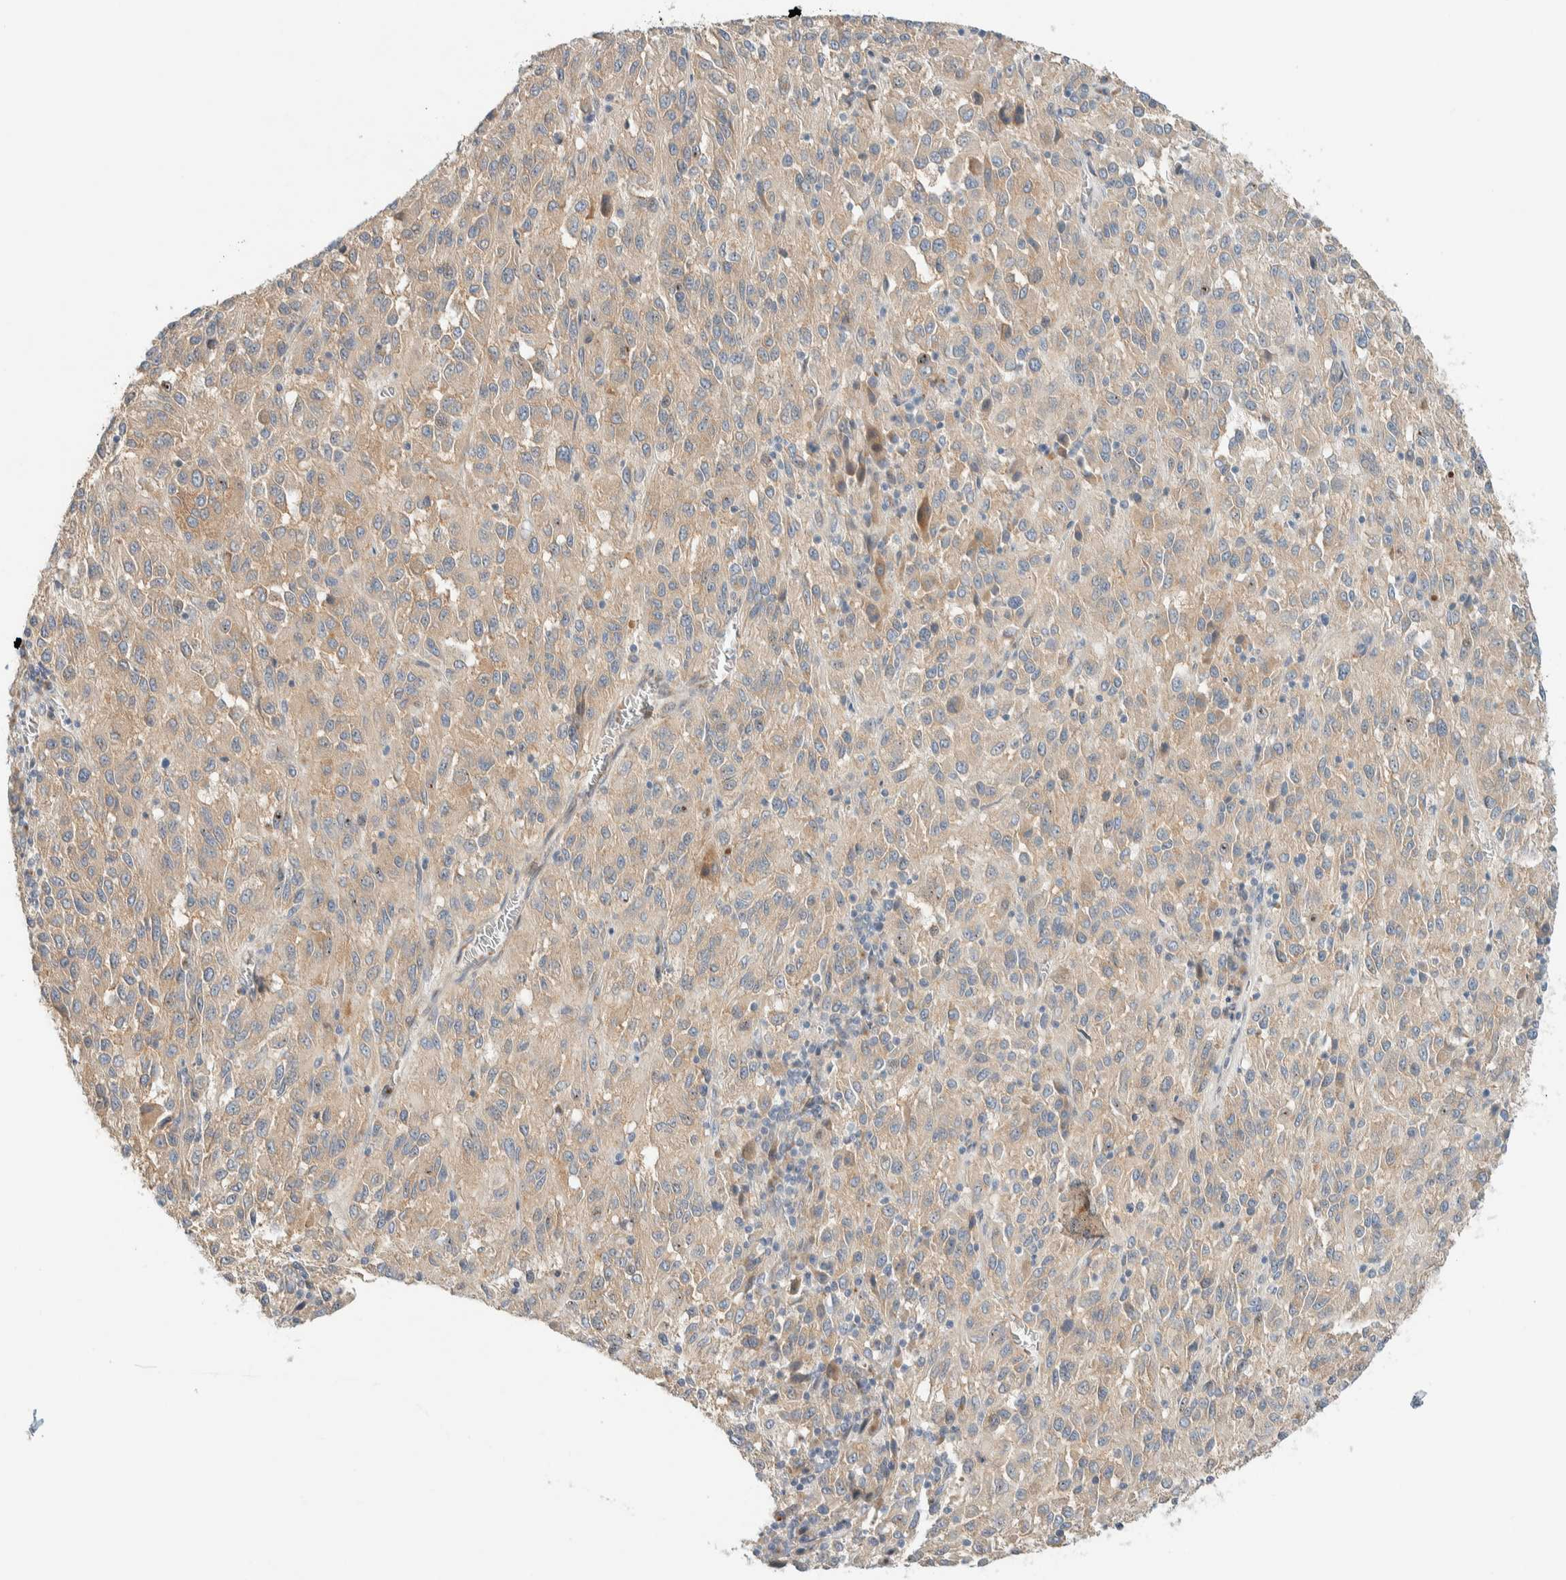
{"staining": {"intensity": "weak", "quantity": ">75%", "location": "cytoplasmic/membranous"}, "tissue": "melanoma", "cell_type": "Tumor cells", "image_type": "cancer", "snomed": [{"axis": "morphology", "description": "Malignant melanoma, Metastatic site"}, {"axis": "topography", "description": "Lung"}], "caption": "A brown stain labels weak cytoplasmic/membranous positivity of a protein in melanoma tumor cells.", "gene": "TMEM184B", "patient": {"sex": "male", "age": 64}}